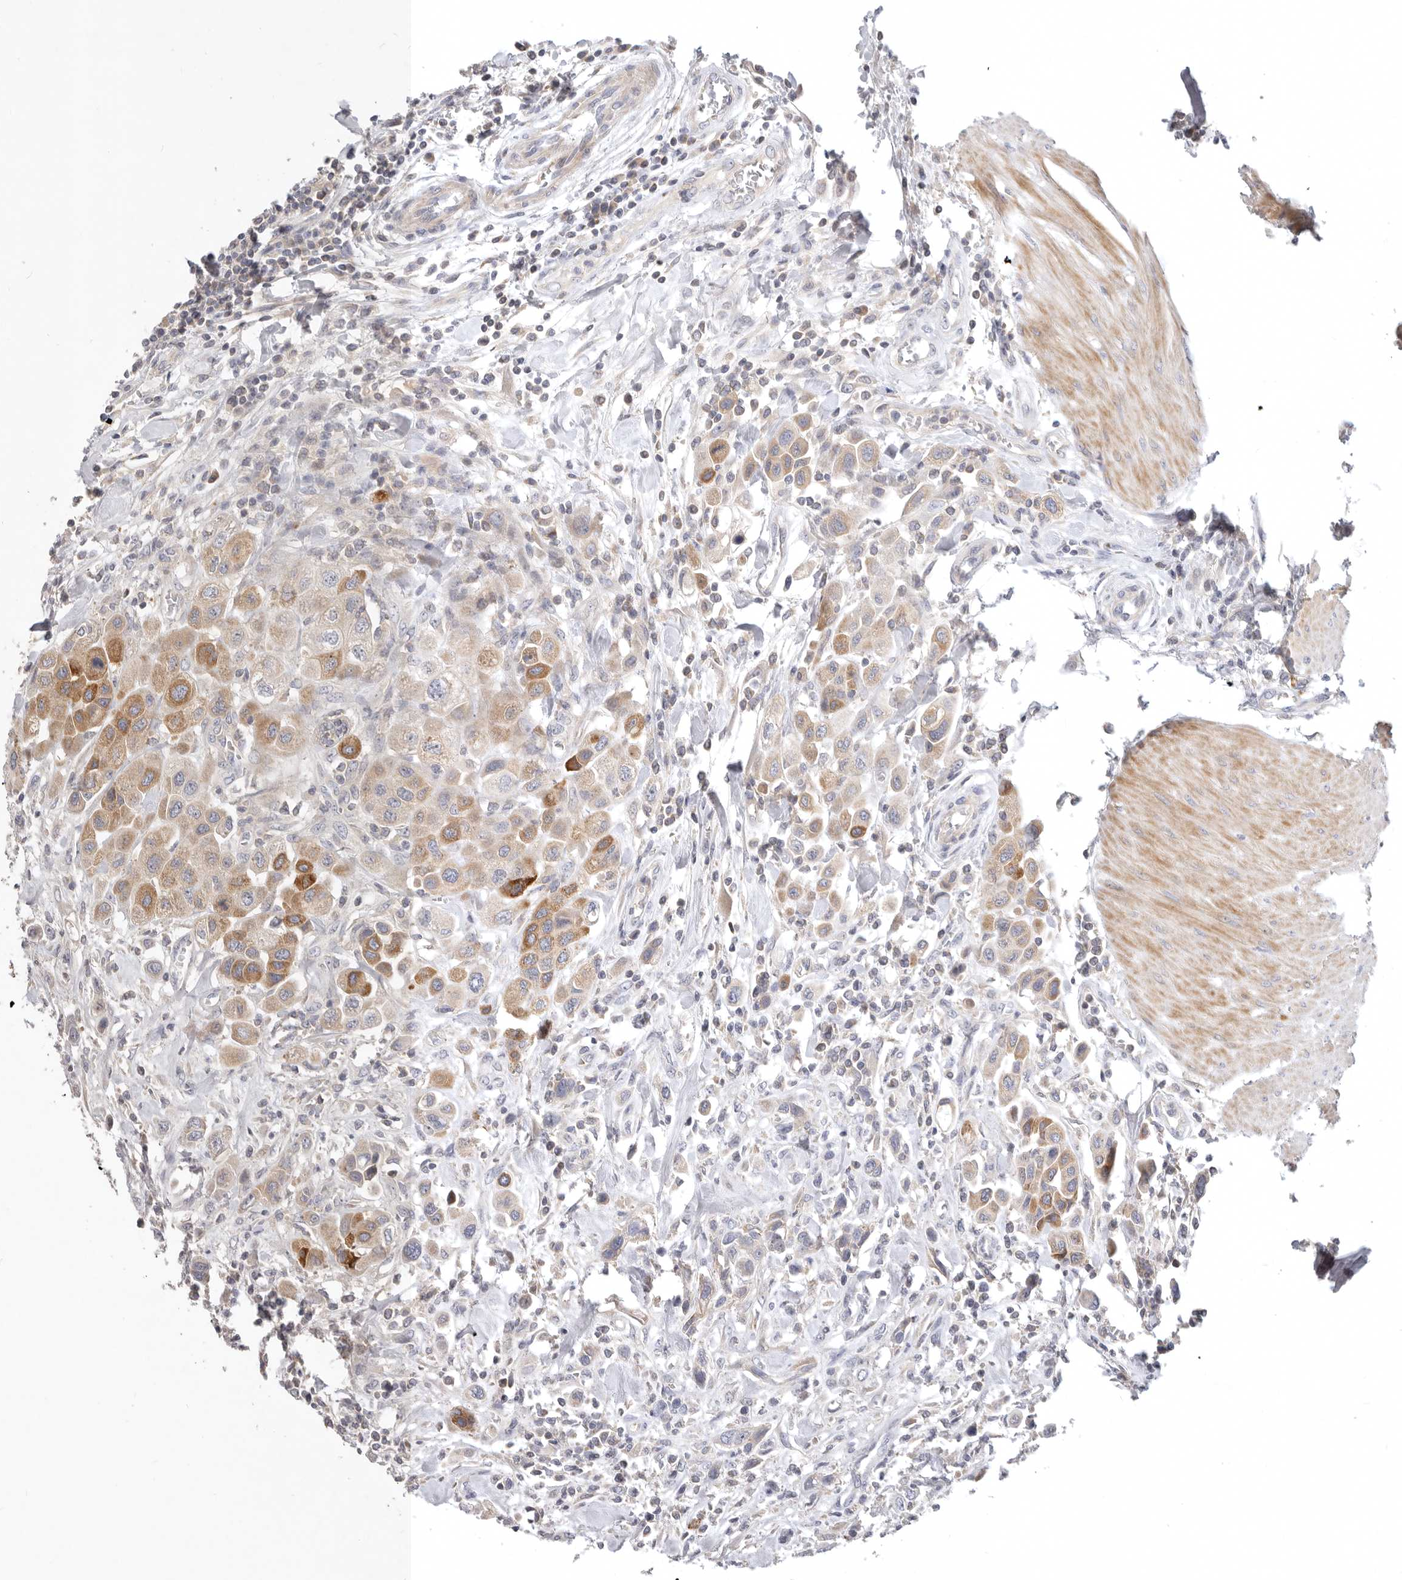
{"staining": {"intensity": "moderate", "quantity": ">75%", "location": "cytoplasmic/membranous"}, "tissue": "urothelial cancer", "cell_type": "Tumor cells", "image_type": "cancer", "snomed": [{"axis": "morphology", "description": "Urothelial carcinoma, High grade"}, {"axis": "topography", "description": "Urinary bladder"}], "caption": "Urothelial cancer stained with a protein marker reveals moderate staining in tumor cells.", "gene": "TFB2M", "patient": {"sex": "male", "age": 50}}